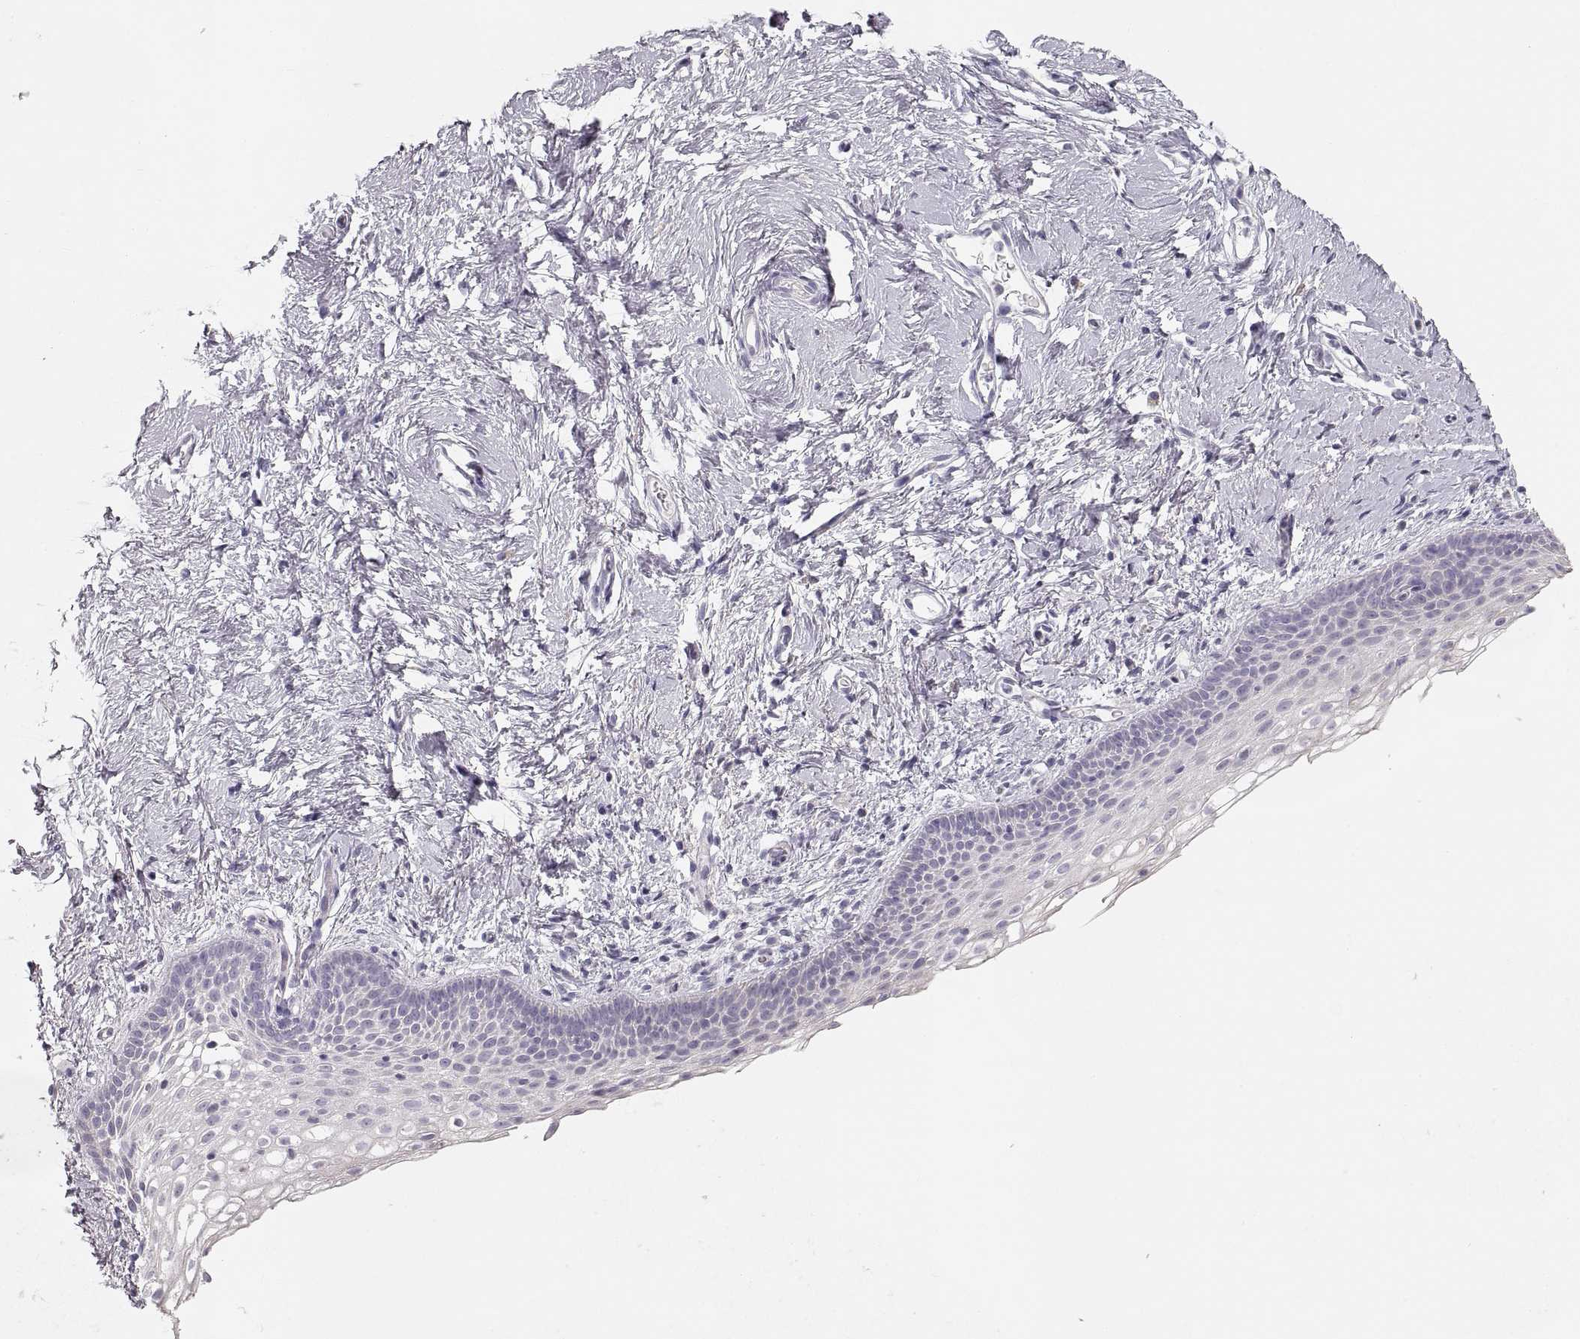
{"staining": {"intensity": "negative", "quantity": "none", "location": "none"}, "tissue": "vagina", "cell_type": "Squamous epithelial cells", "image_type": "normal", "snomed": [{"axis": "morphology", "description": "Normal tissue, NOS"}, {"axis": "topography", "description": "Vagina"}], "caption": "Immunohistochemistry (IHC) histopathology image of unremarkable vagina stained for a protein (brown), which shows no expression in squamous epithelial cells. The staining was performed using DAB to visualize the protein expression in brown, while the nuclei were stained in blue with hematoxylin (Magnification: 20x).", "gene": "ZP3", "patient": {"sex": "female", "age": 61}}